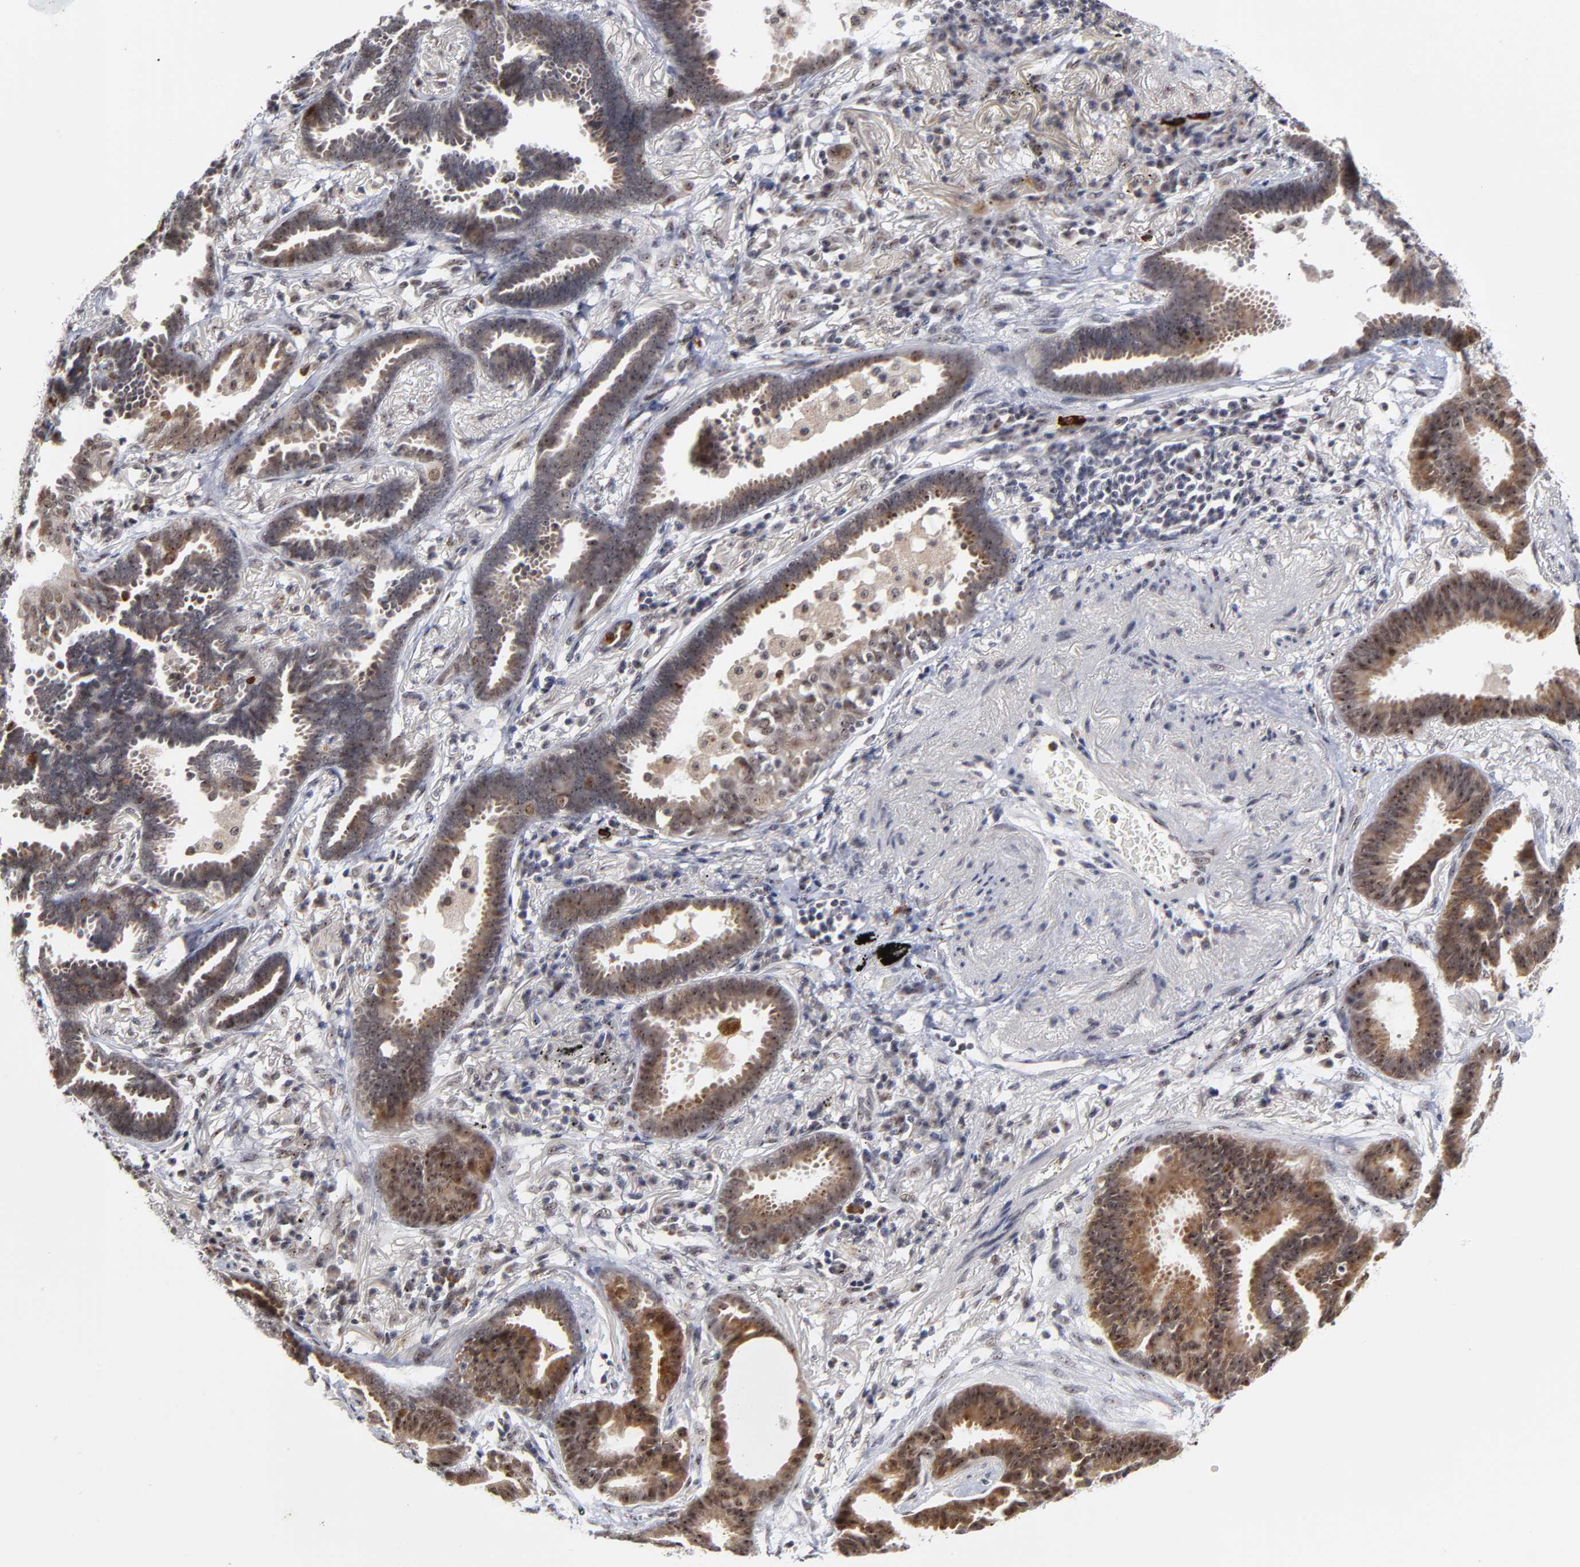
{"staining": {"intensity": "weak", "quantity": ">75%", "location": "cytoplasmic/membranous"}, "tissue": "lung cancer", "cell_type": "Tumor cells", "image_type": "cancer", "snomed": [{"axis": "morphology", "description": "Adenocarcinoma, NOS"}, {"axis": "topography", "description": "Lung"}], "caption": "Lung adenocarcinoma stained with a brown dye demonstrates weak cytoplasmic/membranous positive expression in about >75% of tumor cells.", "gene": "ZNF419", "patient": {"sex": "female", "age": 64}}